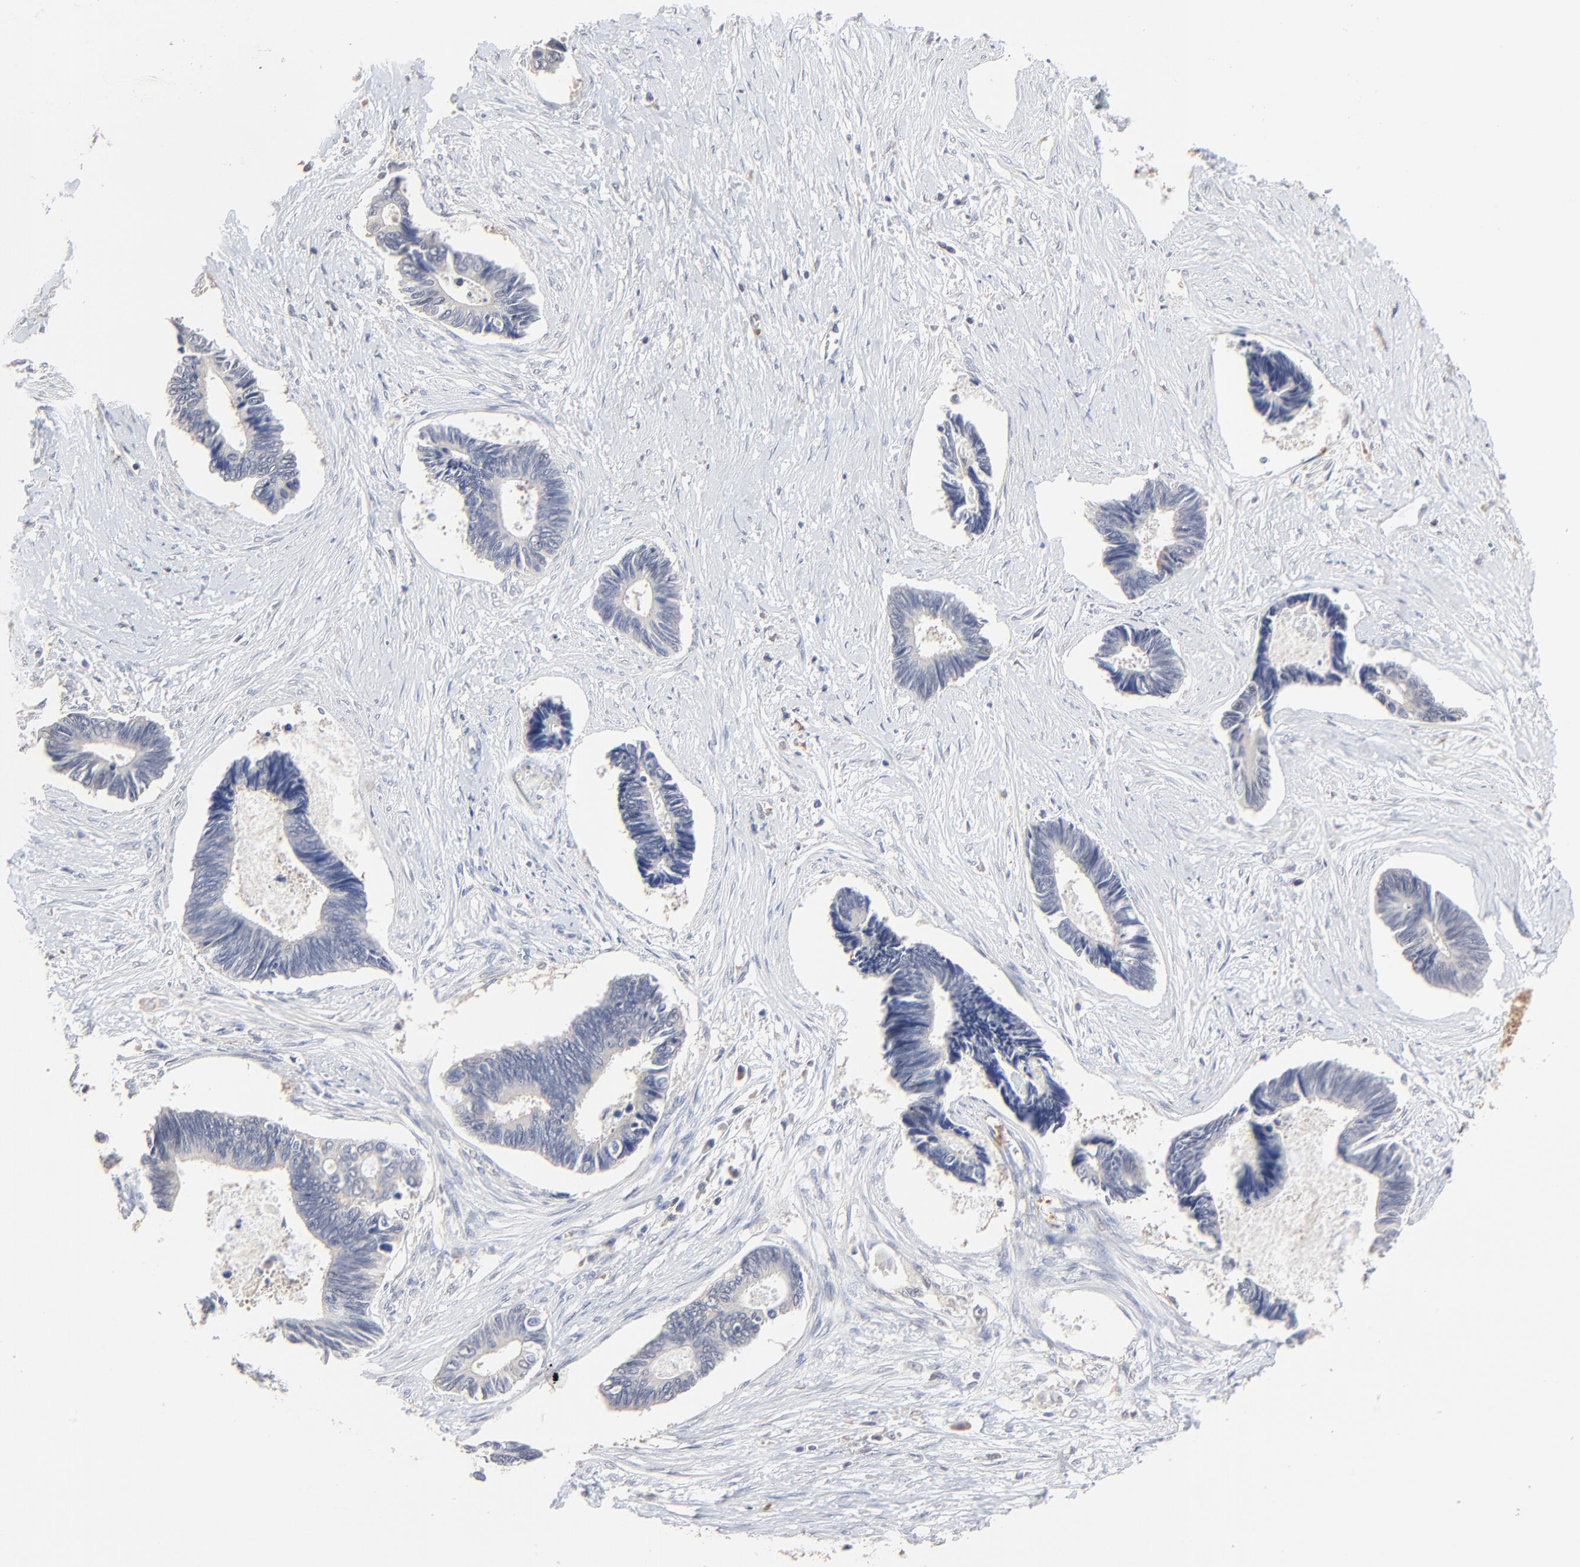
{"staining": {"intensity": "negative", "quantity": "none", "location": "none"}, "tissue": "pancreatic cancer", "cell_type": "Tumor cells", "image_type": "cancer", "snomed": [{"axis": "morphology", "description": "Adenocarcinoma, NOS"}, {"axis": "topography", "description": "Pancreas"}], "caption": "A high-resolution histopathology image shows IHC staining of pancreatic adenocarcinoma, which shows no significant positivity in tumor cells.", "gene": "FANCB", "patient": {"sex": "female", "age": 70}}